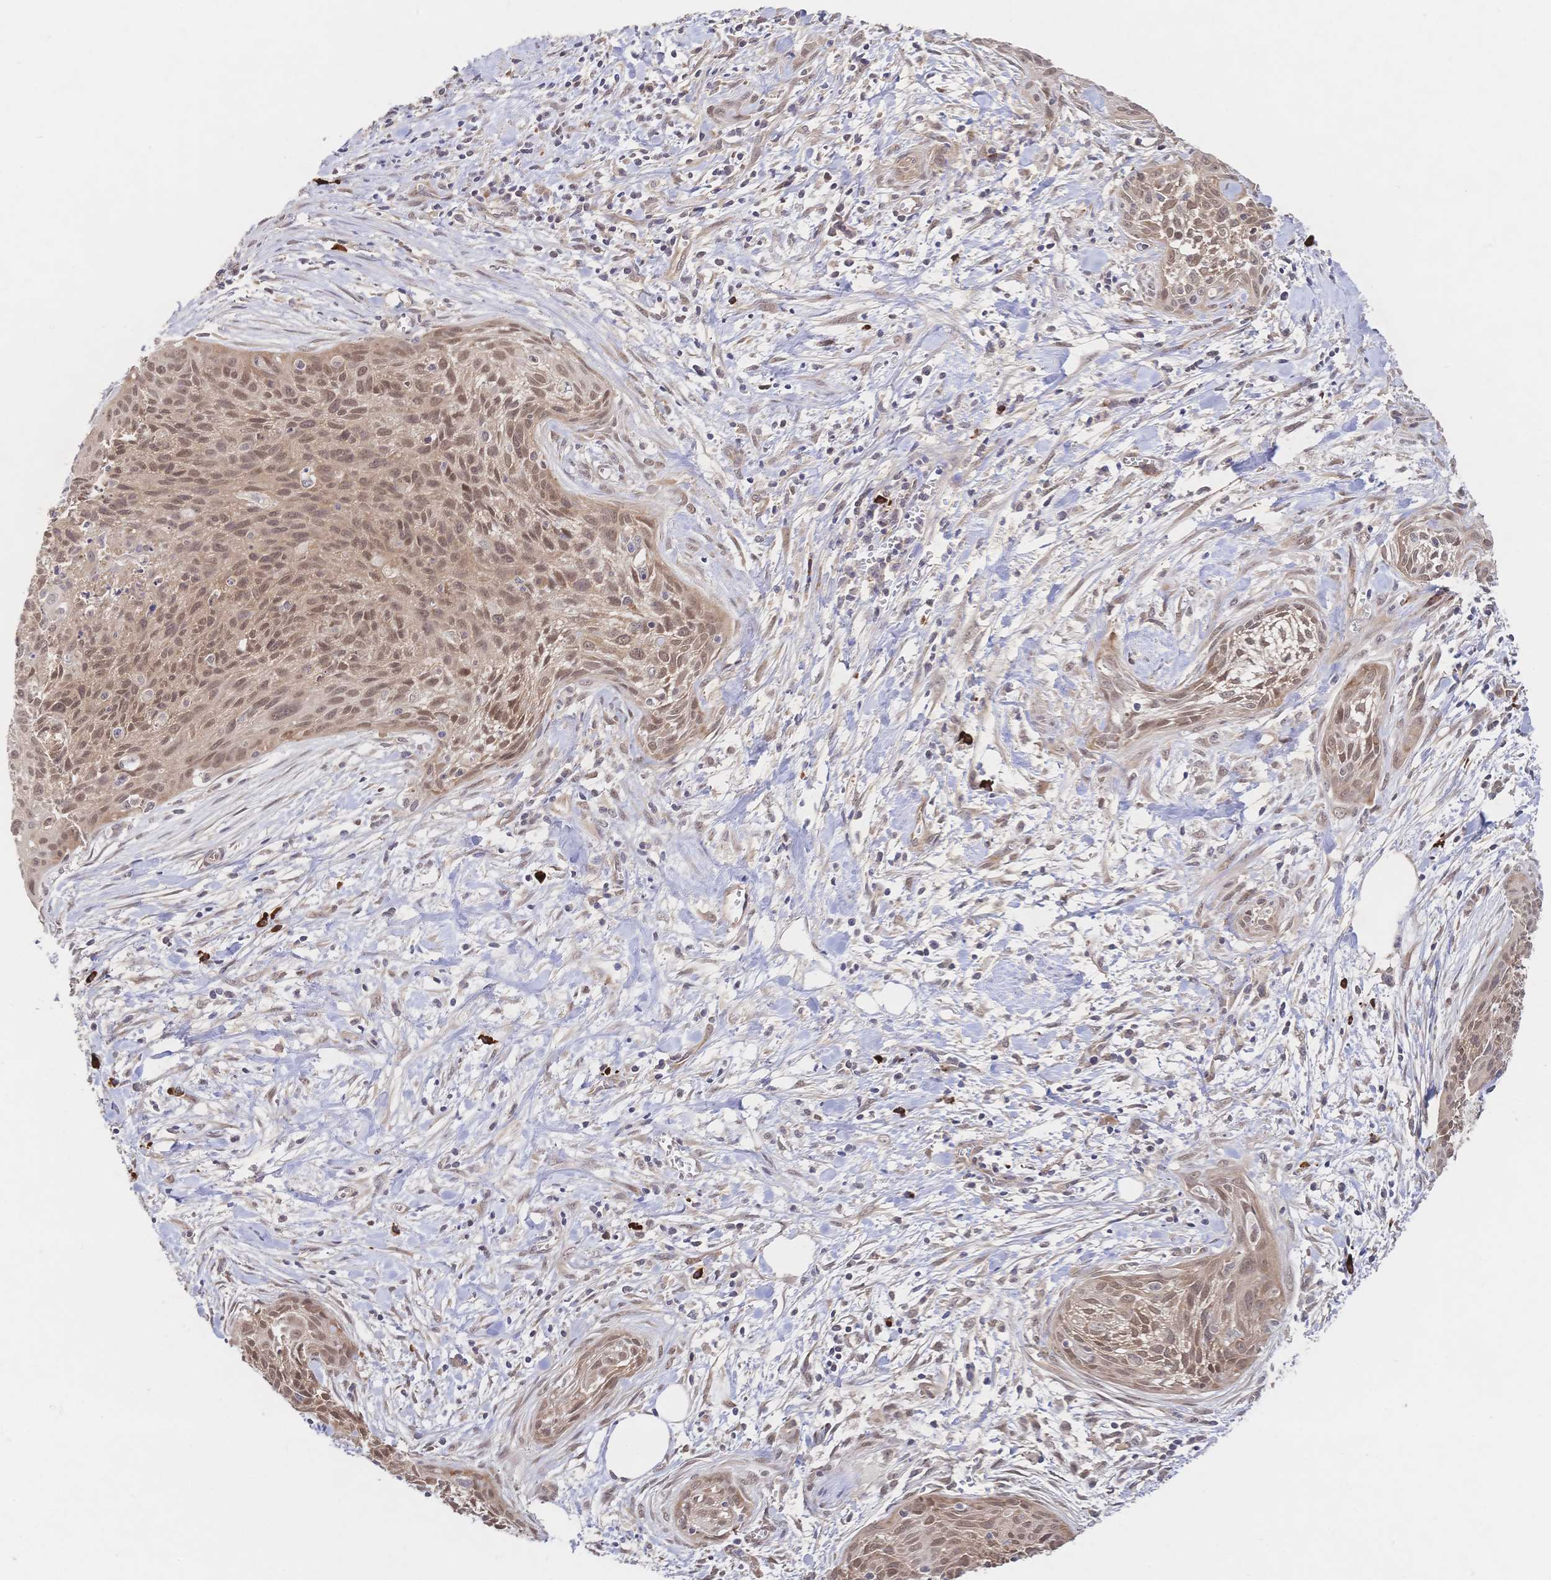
{"staining": {"intensity": "moderate", "quantity": ">75%", "location": "cytoplasmic/membranous,nuclear"}, "tissue": "cervical cancer", "cell_type": "Tumor cells", "image_type": "cancer", "snomed": [{"axis": "morphology", "description": "Squamous cell carcinoma, NOS"}, {"axis": "topography", "description": "Cervix"}], "caption": "Immunohistochemistry micrograph of neoplastic tissue: cervical cancer (squamous cell carcinoma) stained using immunohistochemistry exhibits medium levels of moderate protein expression localized specifically in the cytoplasmic/membranous and nuclear of tumor cells, appearing as a cytoplasmic/membranous and nuclear brown color.", "gene": "LMO4", "patient": {"sex": "female", "age": 55}}